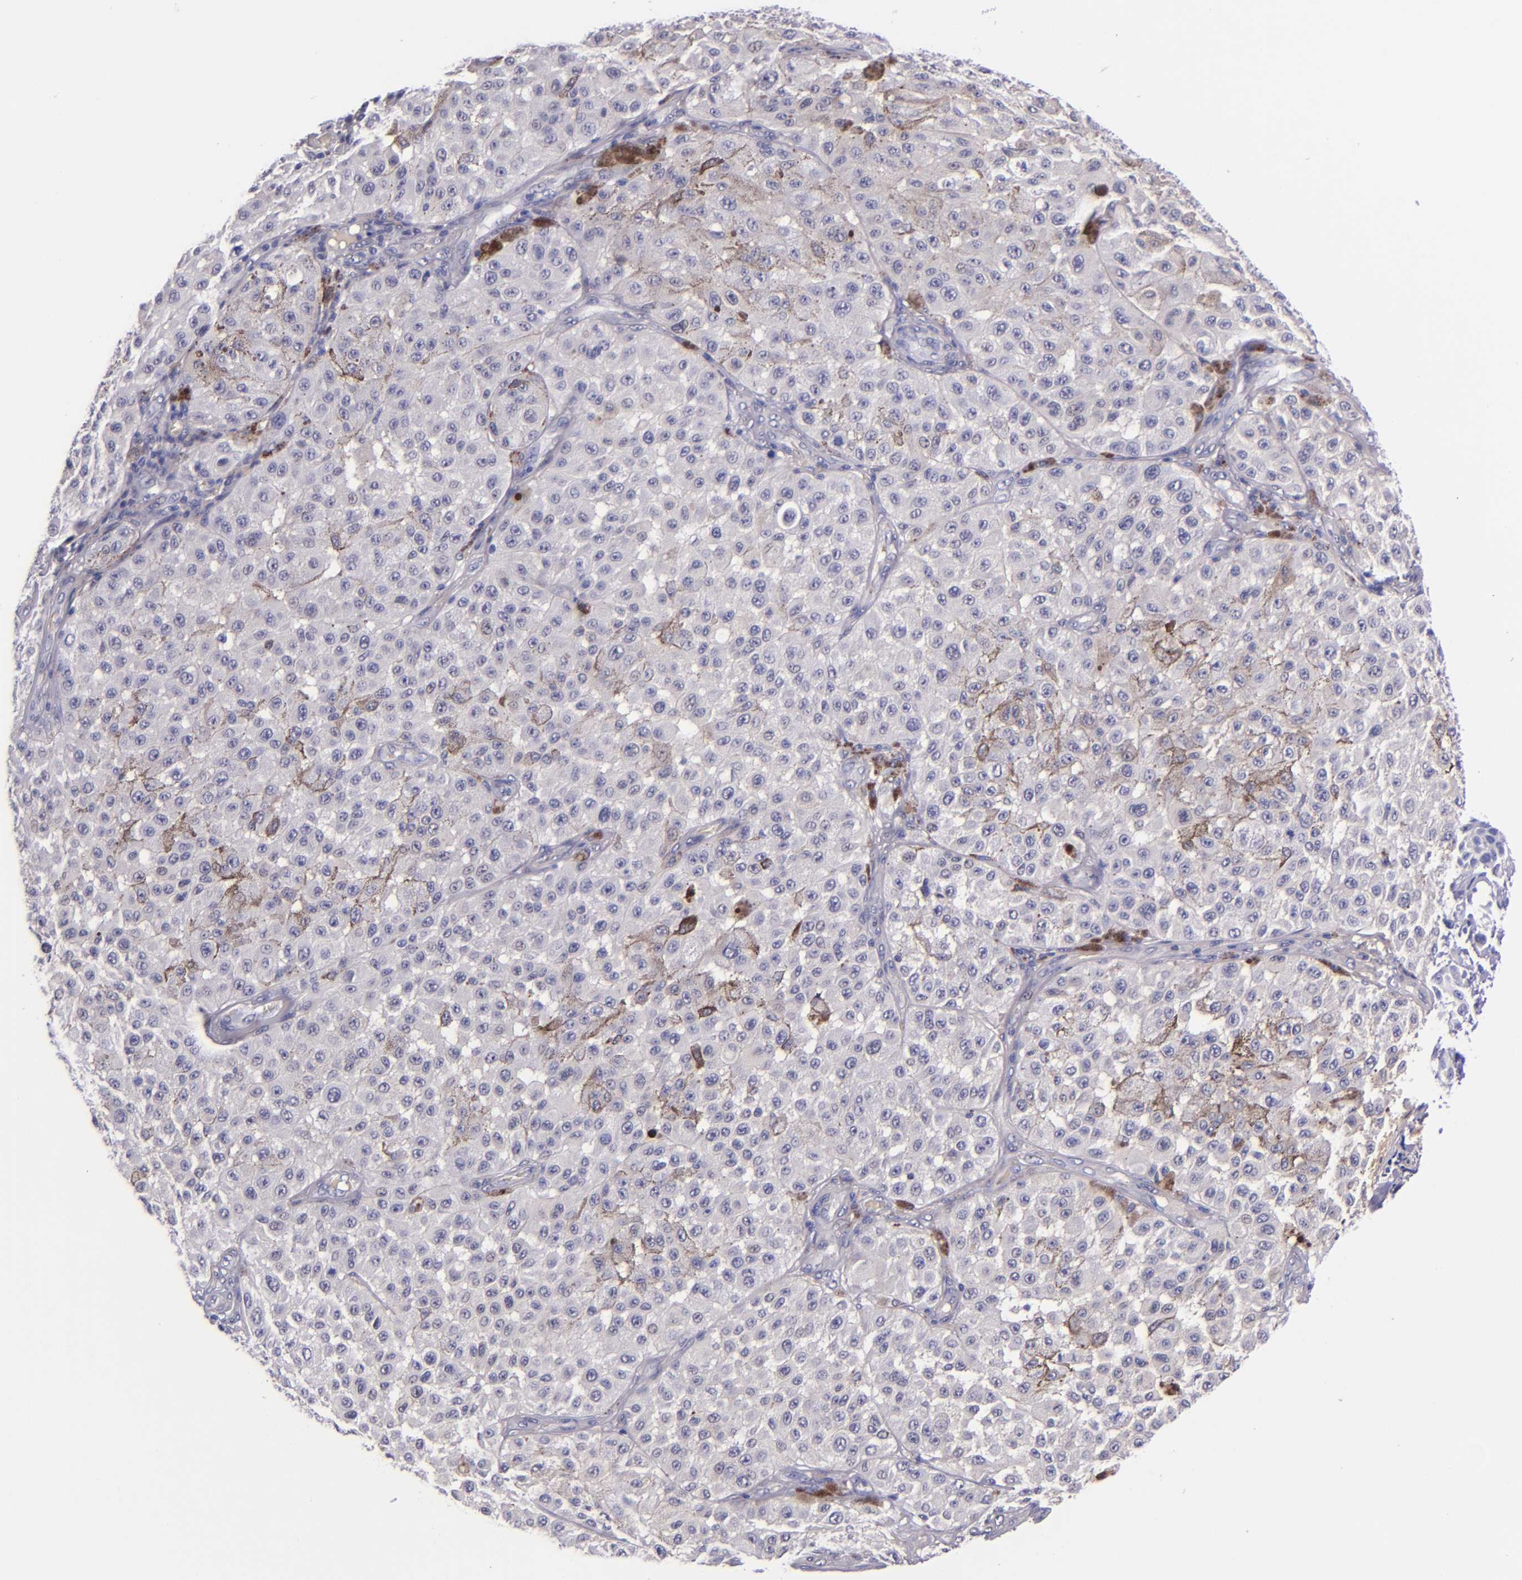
{"staining": {"intensity": "negative", "quantity": "none", "location": "none"}, "tissue": "melanoma", "cell_type": "Tumor cells", "image_type": "cancer", "snomed": [{"axis": "morphology", "description": "Malignant melanoma, NOS"}, {"axis": "topography", "description": "Skin"}], "caption": "High magnification brightfield microscopy of melanoma stained with DAB (3,3'-diaminobenzidine) (brown) and counterstained with hematoxylin (blue): tumor cells show no significant positivity. Brightfield microscopy of IHC stained with DAB (brown) and hematoxylin (blue), captured at high magnification.", "gene": "KNG1", "patient": {"sex": "female", "age": 64}}